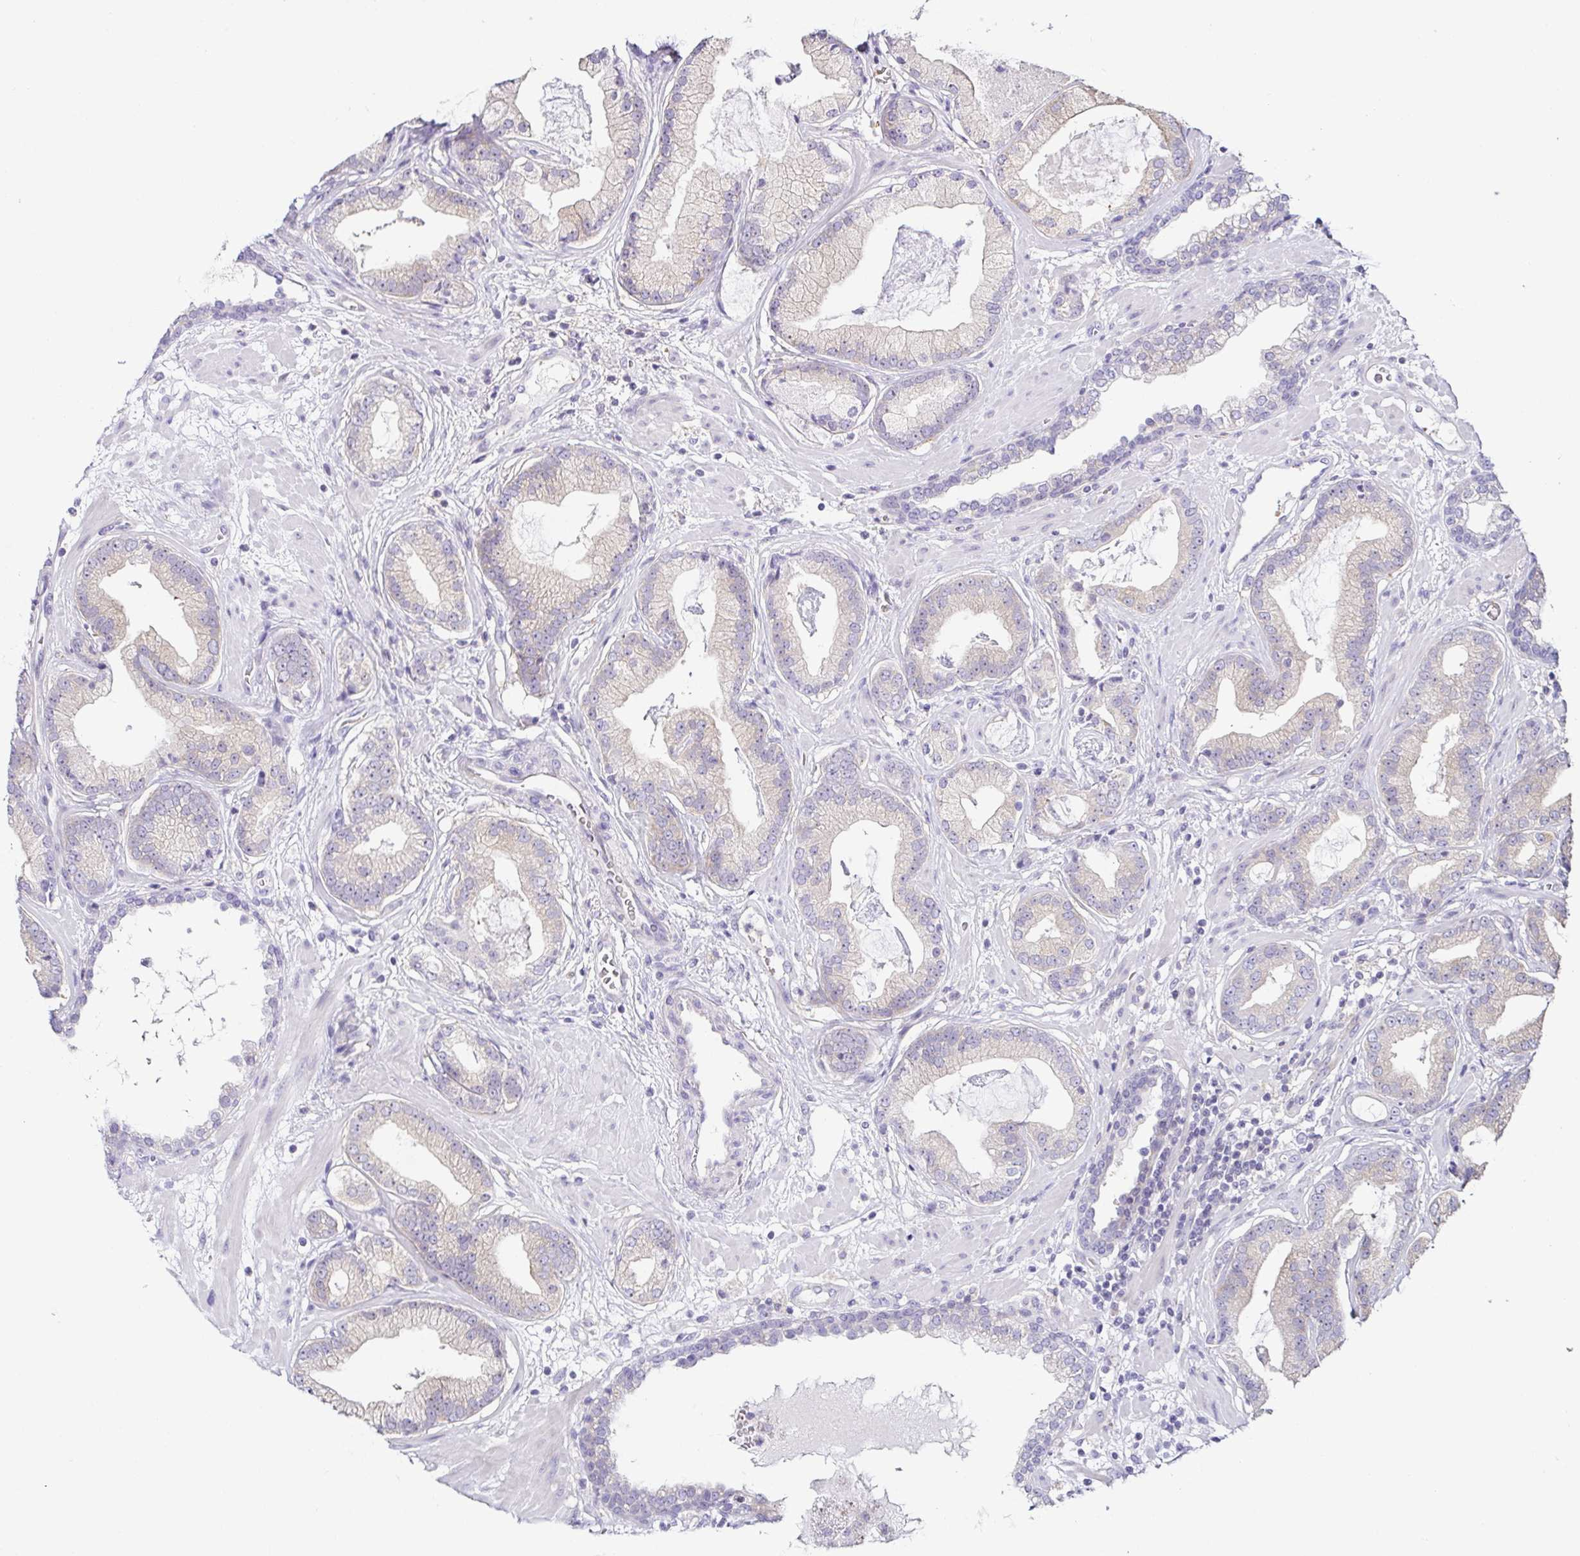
{"staining": {"intensity": "negative", "quantity": "none", "location": "none"}, "tissue": "prostate cancer", "cell_type": "Tumor cells", "image_type": "cancer", "snomed": [{"axis": "morphology", "description": "Adenocarcinoma, Low grade"}, {"axis": "topography", "description": "Prostate"}], "caption": "IHC micrograph of neoplastic tissue: human prostate cancer (adenocarcinoma (low-grade)) stained with DAB reveals no significant protein expression in tumor cells. Brightfield microscopy of immunohistochemistry stained with DAB (3,3'-diaminobenzidine) (brown) and hematoxylin (blue), captured at high magnification.", "gene": "FAM162B", "patient": {"sex": "male", "age": 62}}